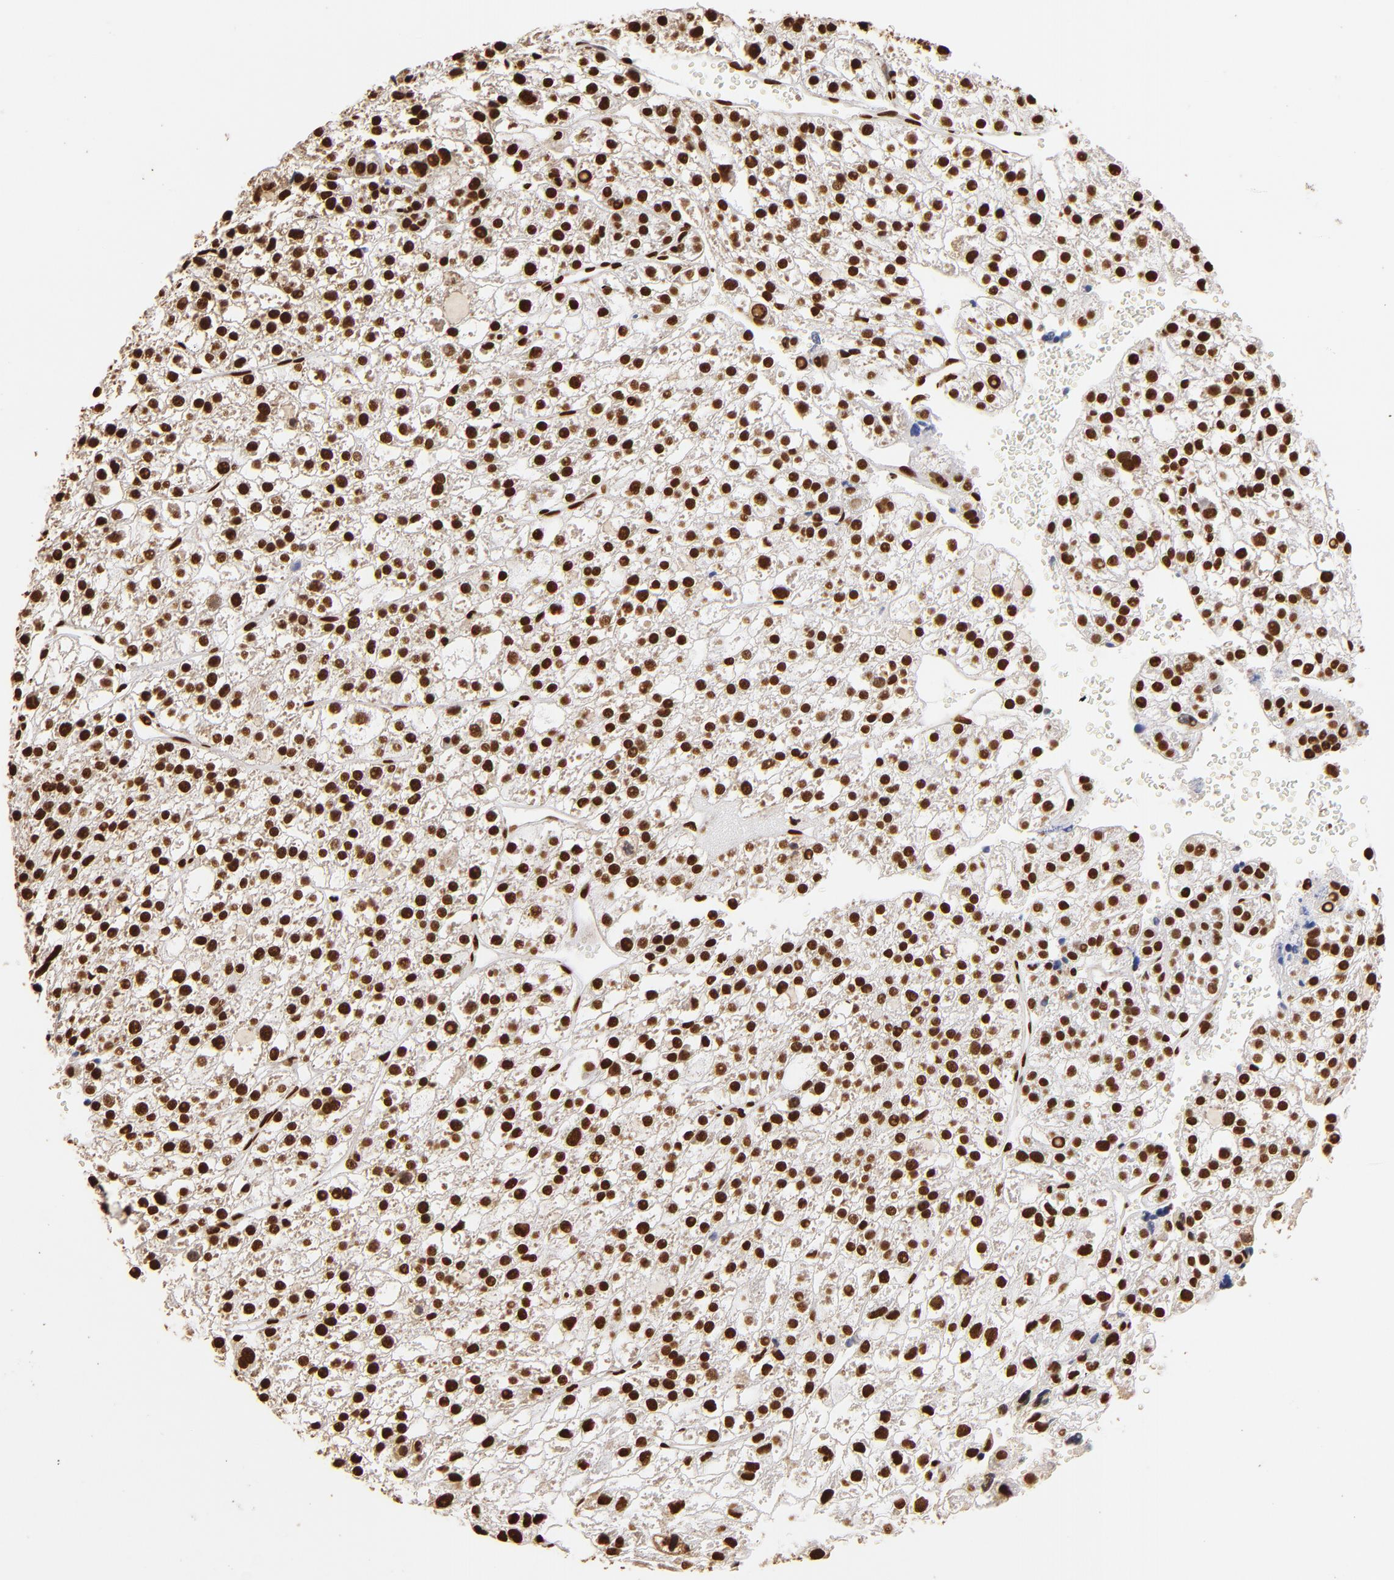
{"staining": {"intensity": "strong", "quantity": ">75%", "location": "nuclear"}, "tissue": "liver cancer", "cell_type": "Tumor cells", "image_type": "cancer", "snomed": [{"axis": "morphology", "description": "Carcinoma, Hepatocellular, NOS"}, {"axis": "topography", "description": "Liver"}], "caption": "IHC image of liver cancer (hepatocellular carcinoma) stained for a protein (brown), which exhibits high levels of strong nuclear expression in about >75% of tumor cells.", "gene": "ILF3", "patient": {"sex": "female", "age": 85}}